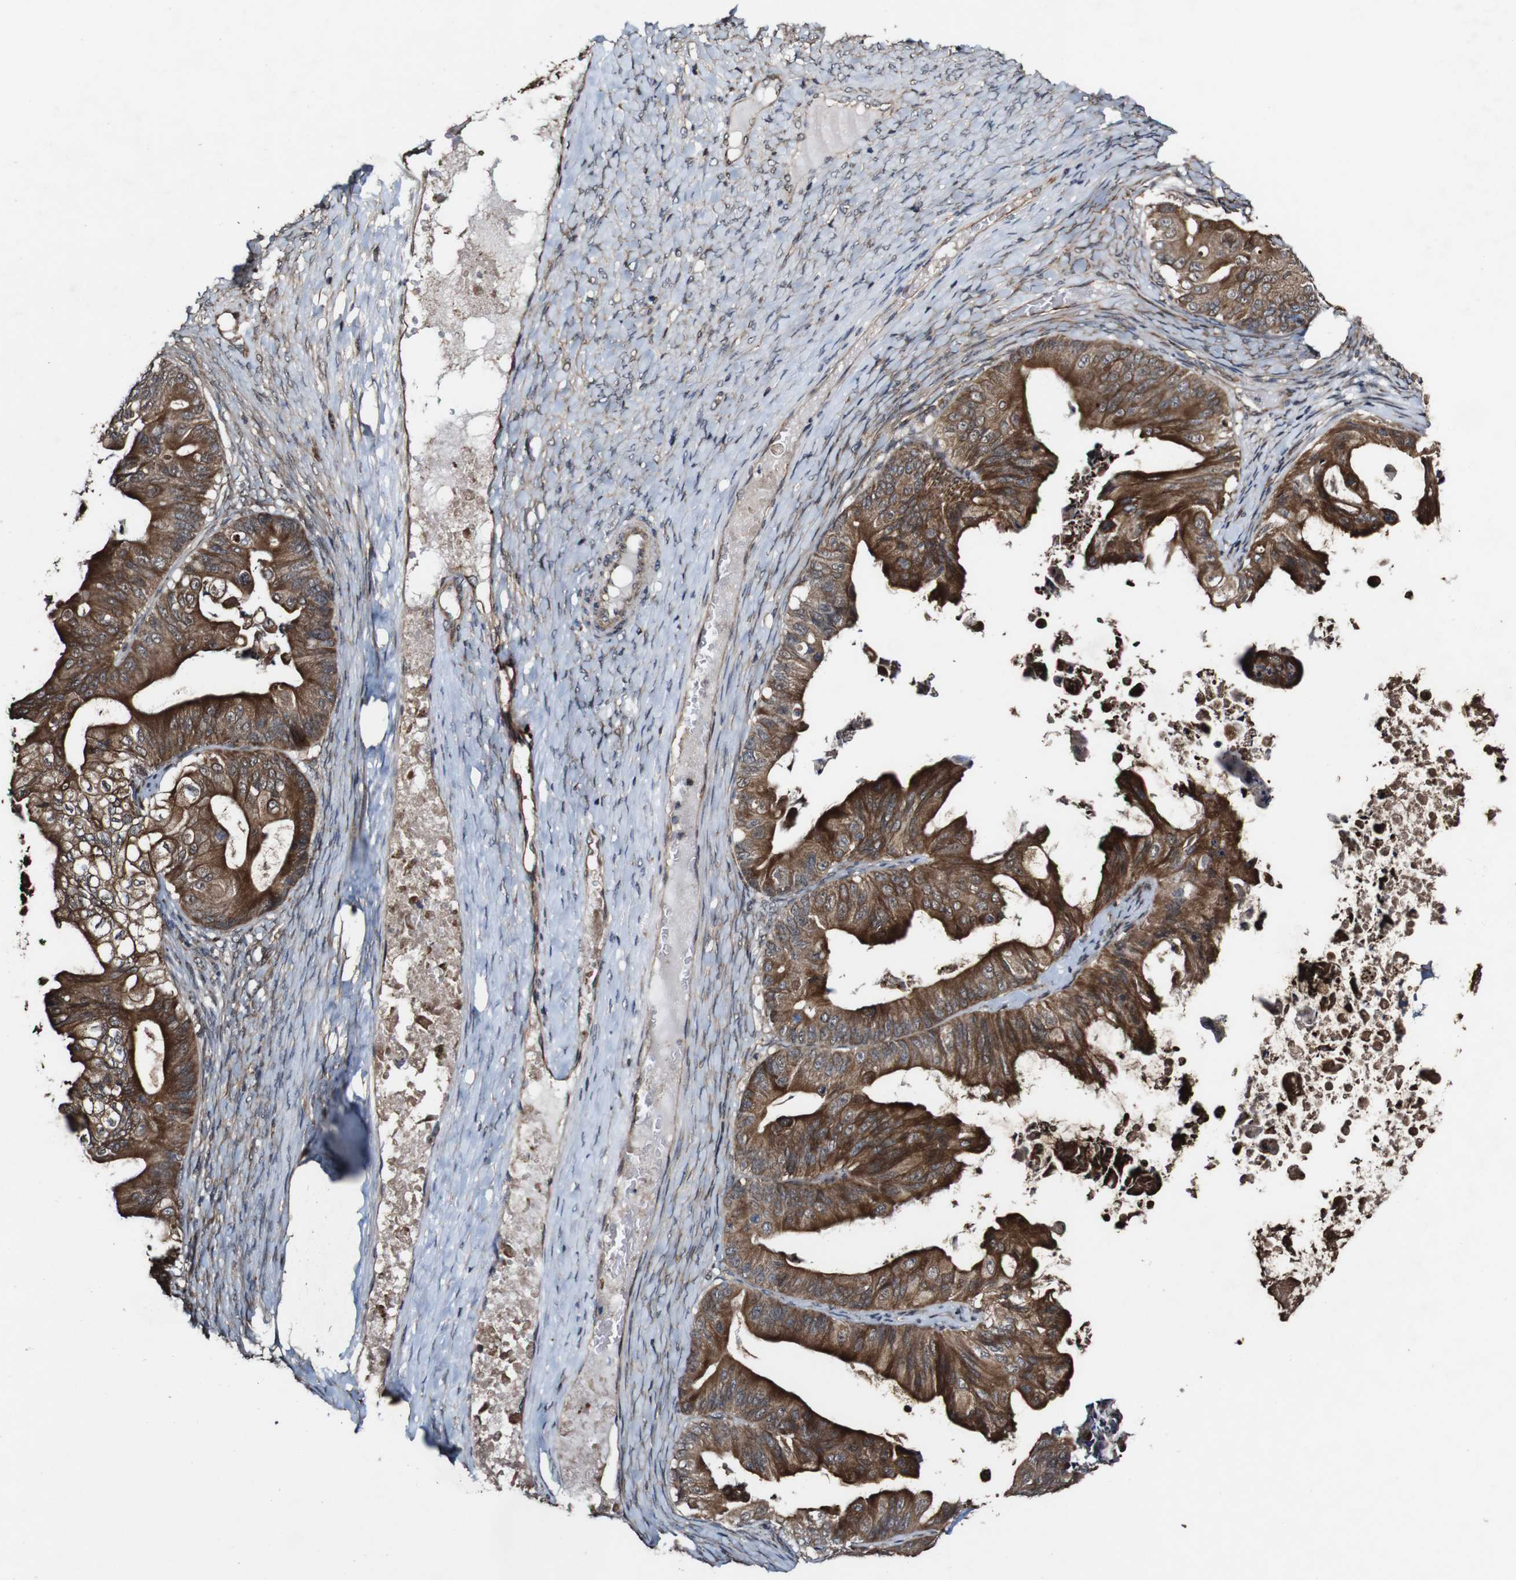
{"staining": {"intensity": "strong", "quantity": "25%-75%", "location": "cytoplasmic/membranous"}, "tissue": "ovarian cancer", "cell_type": "Tumor cells", "image_type": "cancer", "snomed": [{"axis": "morphology", "description": "Cystadenocarcinoma, mucinous, NOS"}, {"axis": "topography", "description": "Ovary"}], "caption": "A brown stain highlights strong cytoplasmic/membranous positivity of a protein in human ovarian cancer tumor cells. Immunohistochemistry (ihc) stains the protein in brown and the nuclei are stained blue.", "gene": "BTN3A3", "patient": {"sex": "female", "age": 37}}